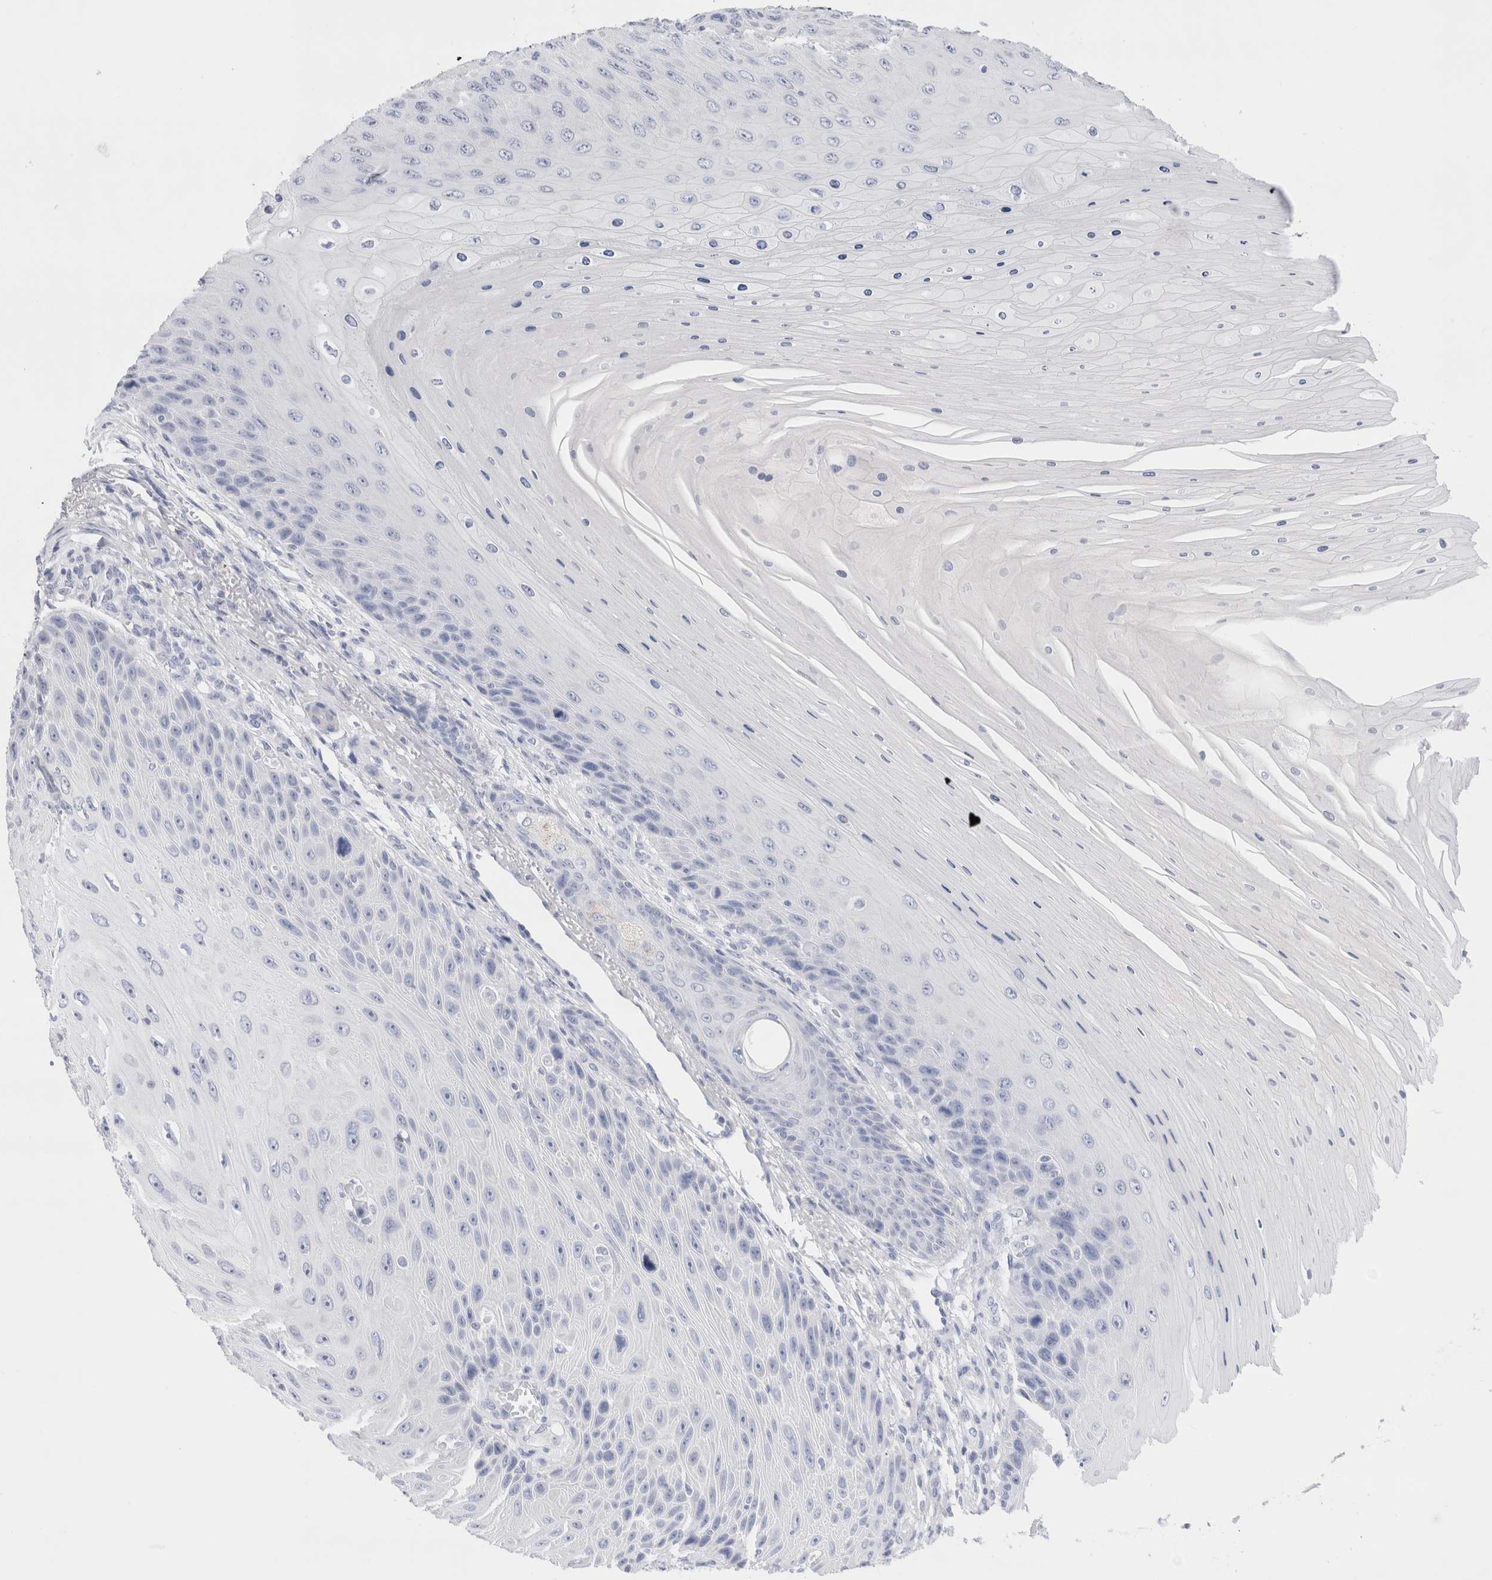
{"staining": {"intensity": "negative", "quantity": "none", "location": "none"}, "tissue": "skin cancer", "cell_type": "Tumor cells", "image_type": "cancer", "snomed": [{"axis": "morphology", "description": "Squamous cell carcinoma, NOS"}, {"axis": "topography", "description": "Skin"}], "caption": "This is an immunohistochemistry micrograph of human squamous cell carcinoma (skin). There is no expression in tumor cells.", "gene": "ECHDC2", "patient": {"sex": "female", "age": 88}}